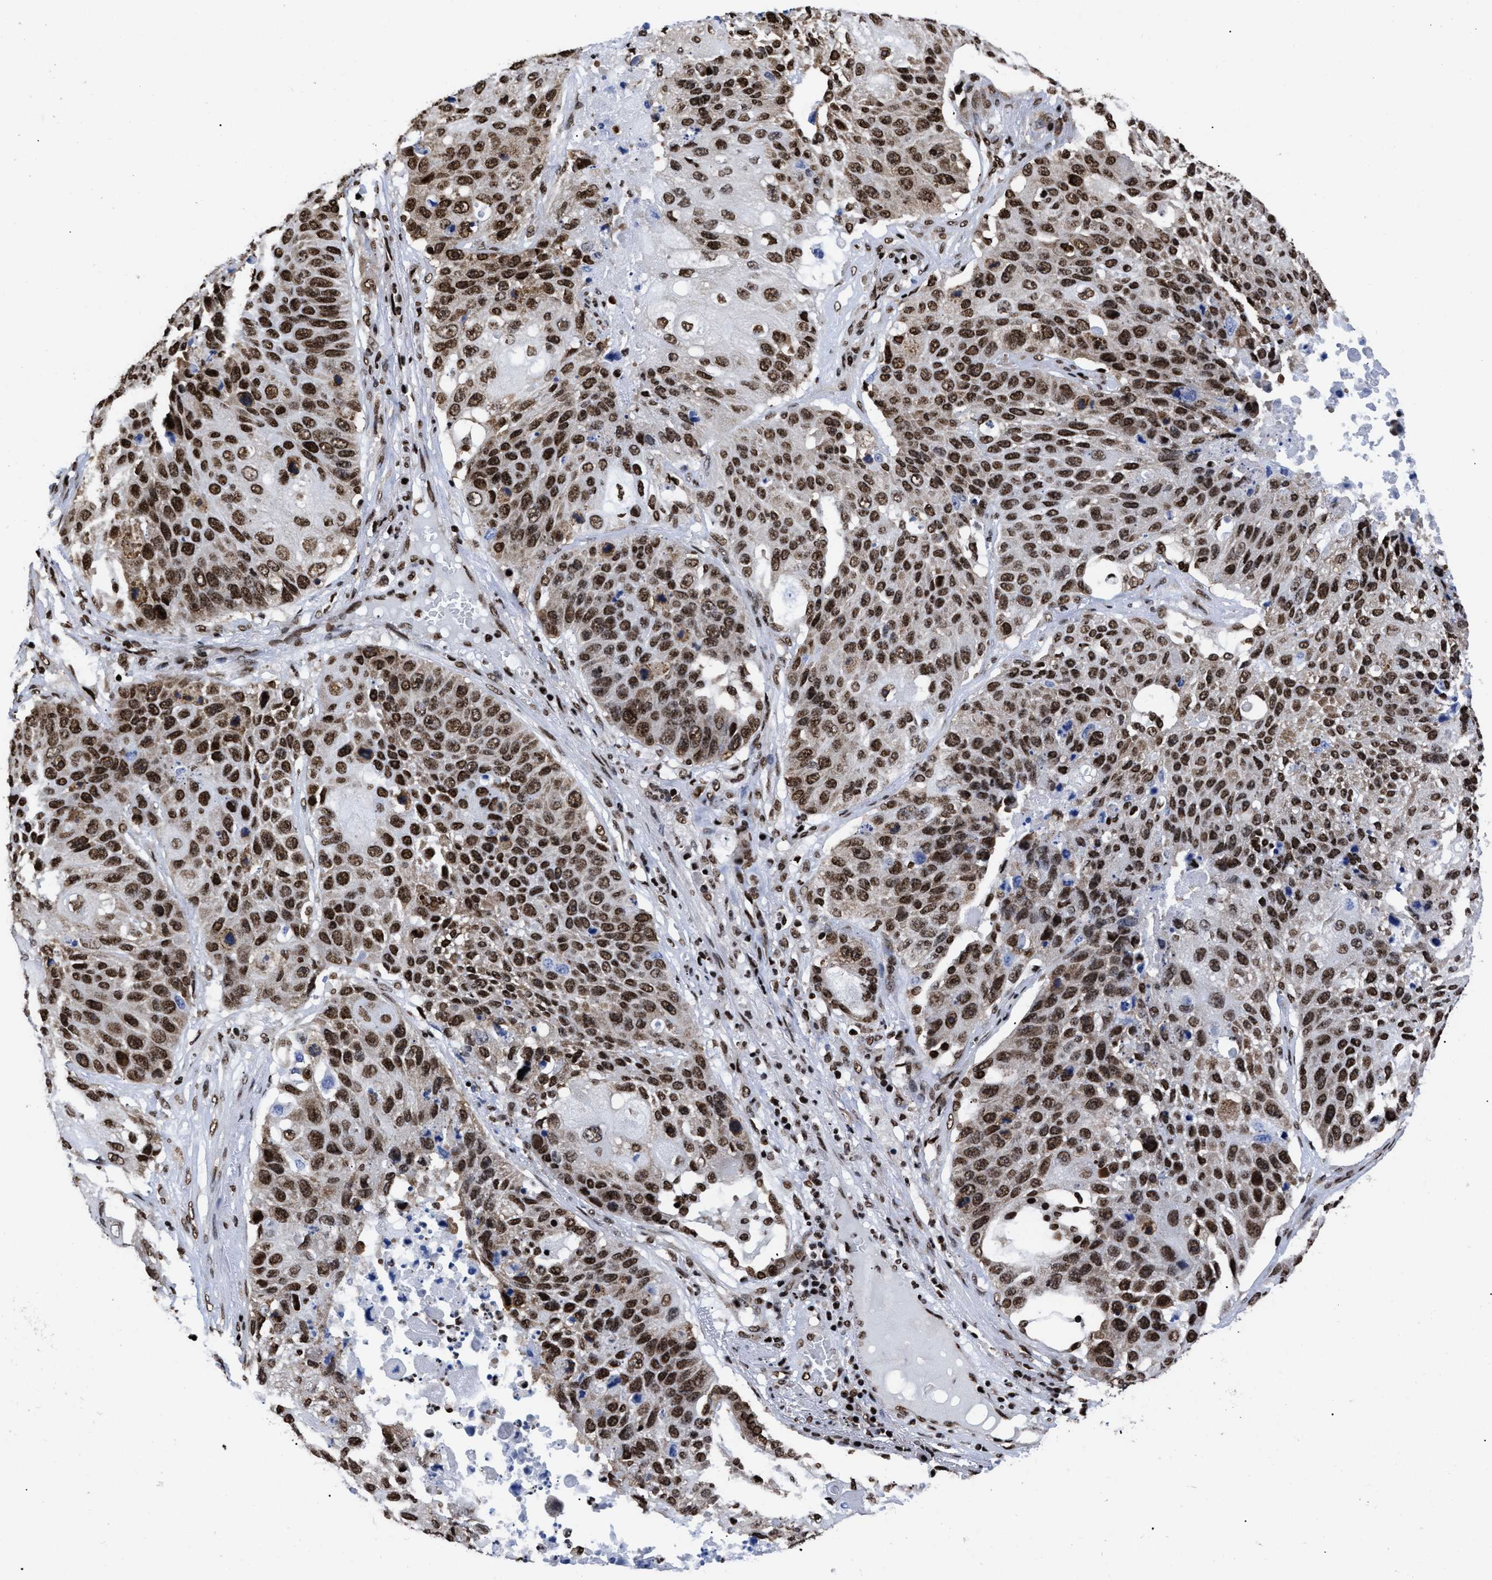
{"staining": {"intensity": "strong", "quantity": ">75%", "location": "nuclear"}, "tissue": "lung cancer", "cell_type": "Tumor cells", "image_type": "cancer", "snomed": [{"axis": "morphology", "description": "Squamous cell carcinoma, NOS"}, {"axis": "topography", "description": "Lung"}], "caption": "DAB immunohistochemical staining of lung squamous cell carcinoma shows strong nuclear protein staining in about >75% of tumor cells. The staining is performed using DAB brown chromogen to label protein expression. The nuclei are counter-stained blue using hematoxylin.", "gene": "CALHM3", "patient": {"sex": "male", "age": 61}}